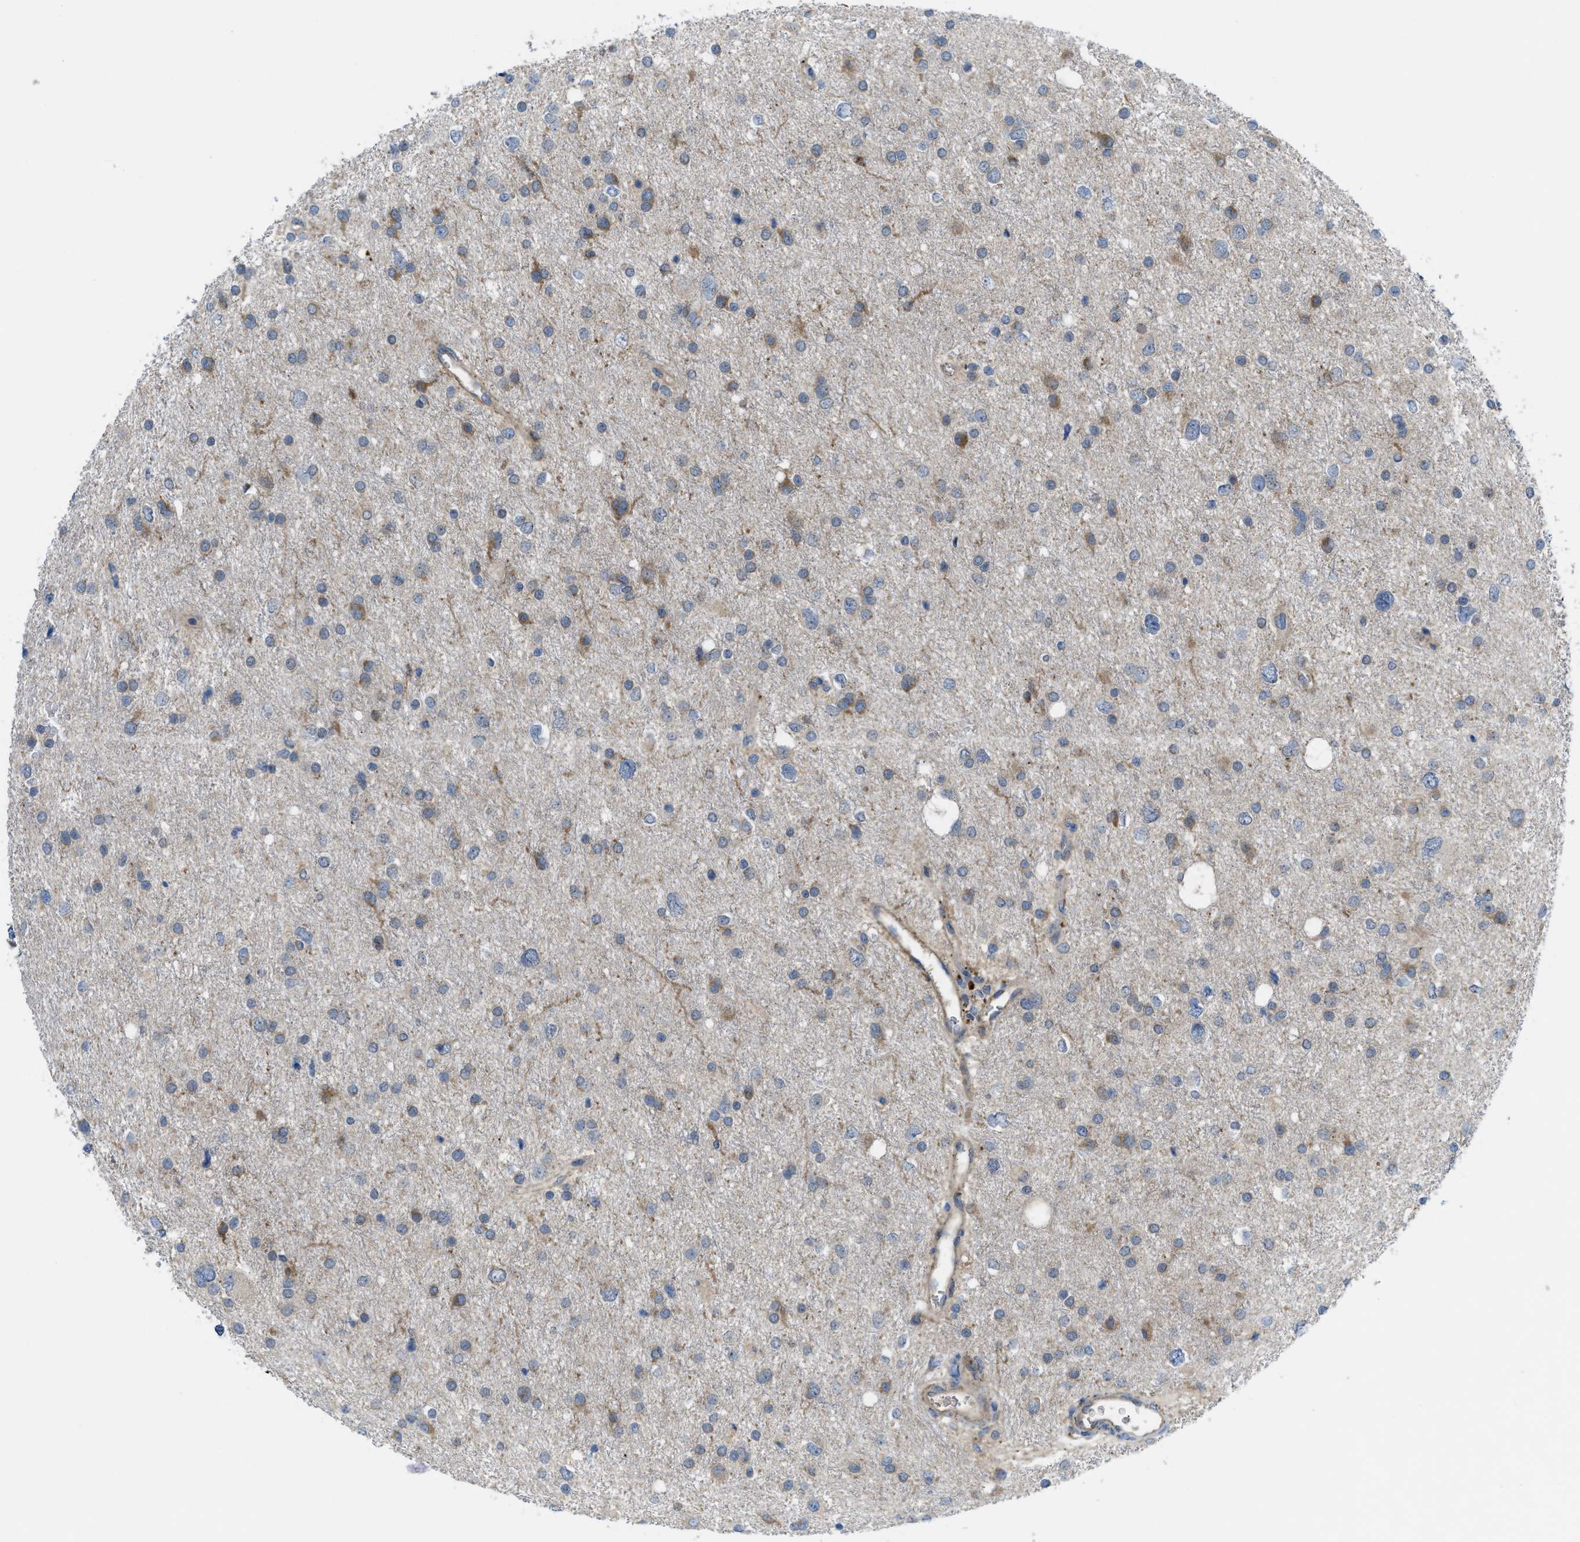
{"staining": {"intensity": "moderate", "quantity": "<25%", "location": "cytoplasmic/membranous"}, "tissue": "glioma", "cell_type": "Tumor cells", "image_type": "cancer", "snomed": [{"axis": "morphology", "description": "Glioma, malignant, Low grade"}, {"axis": "topography", "description": "Brain"}], "caption": "Glioma was stained to show a protein in brown. There is low levels of moderate cytoplasmic/membranous positivity in approximately <25% of tumor cells.", "gene": "BAZ2B", "patient": {"sex": "female", "age": 37}}